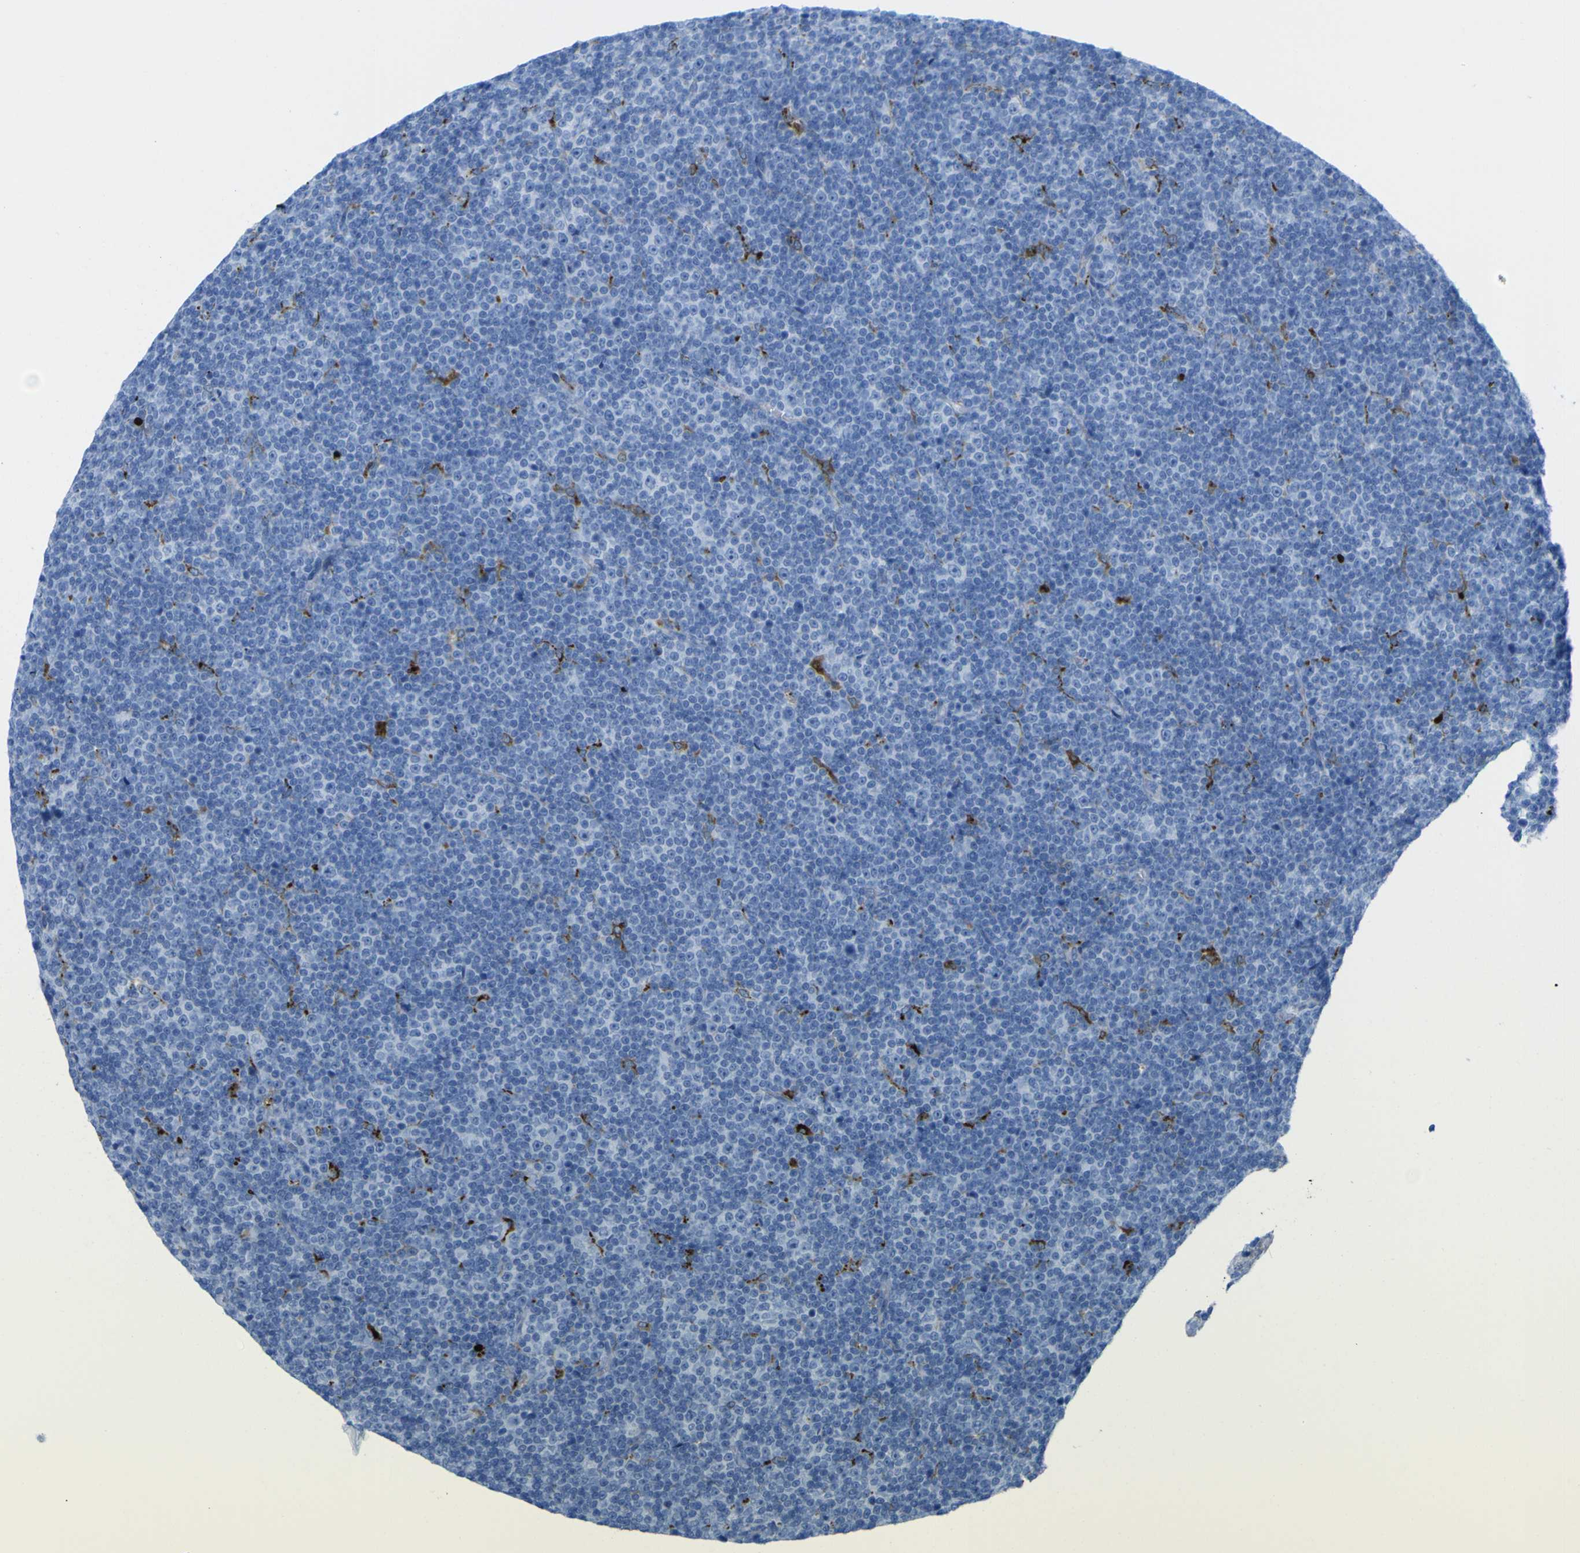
{"staining": {"intensity": "negative", "quantity": "none", "location": "none"}, "tissue": "lymphoma", "cell_type": "Tumor cells", "image_type": "cancer", "snomed": [{"axis": "morphology", "description": "Malignant lymphoma, non-Hodgkin's type, Low grade"}, {"axis": "topography", "description": "Lymph node"}], "caption": "Human lymphoma stained for a protein using immunohistochemistry demonstrates no positivity in tumor cells.", "gene": "PLD3", "patient": {"sex": "female", "age": 67}}